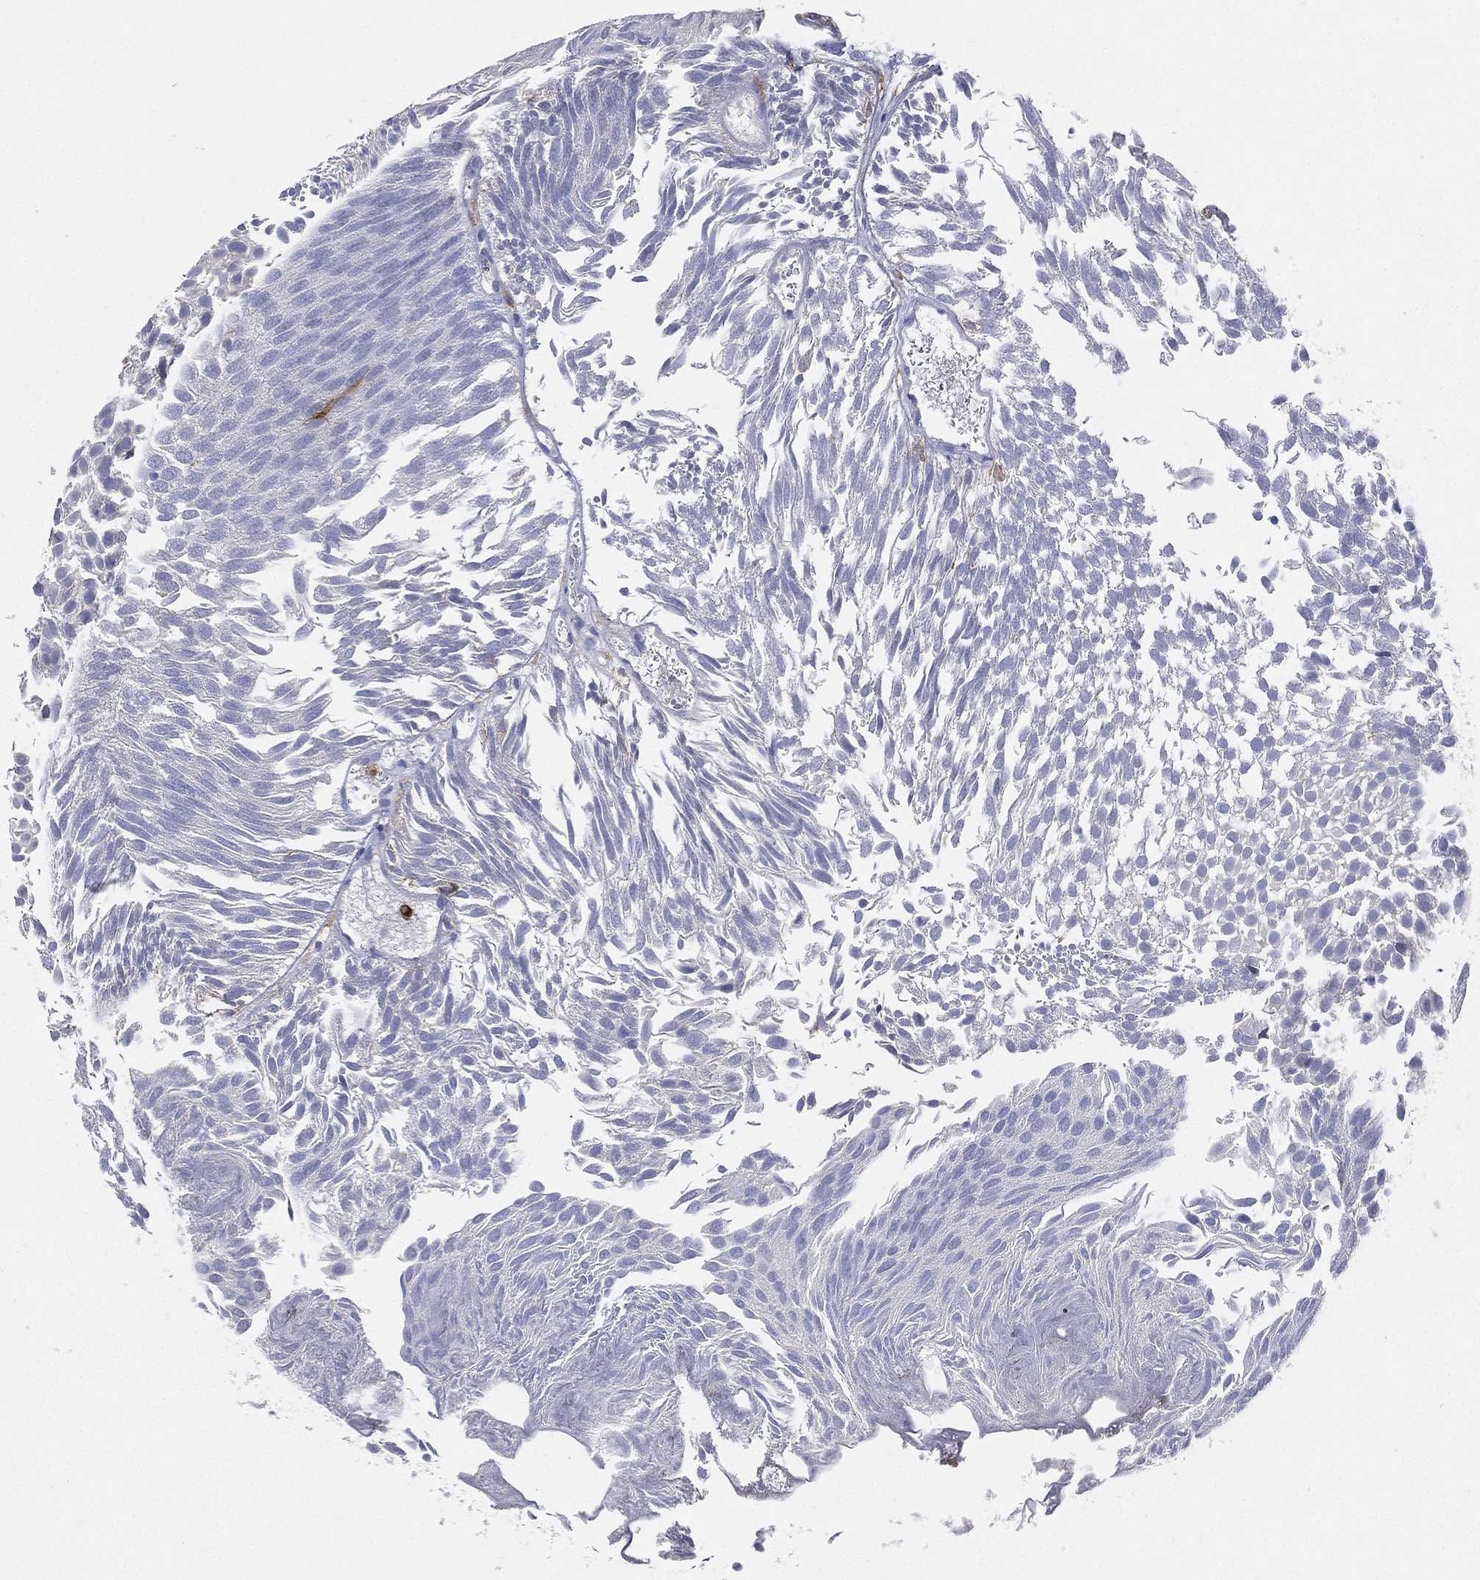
{"staining": {"intensity": "negative", "quantity": "none", "location": "none"}, "tissue": "urothelial cancer", "cell_type": "Tumor cells", "image_type": "cancer", "snomed": [{"axis": "morphology", "description": "Urothelial carcinoma, Low grade"}, {"axis": "topography", "description": "Urinary bladder"}], "caption": "This is a histopathology image of IHC staining of urothelial carcinoma (low-grade), which shows no staining in tumor cells.", "gene": "CD33", "patient": {"sex": "male", "age": 52}}